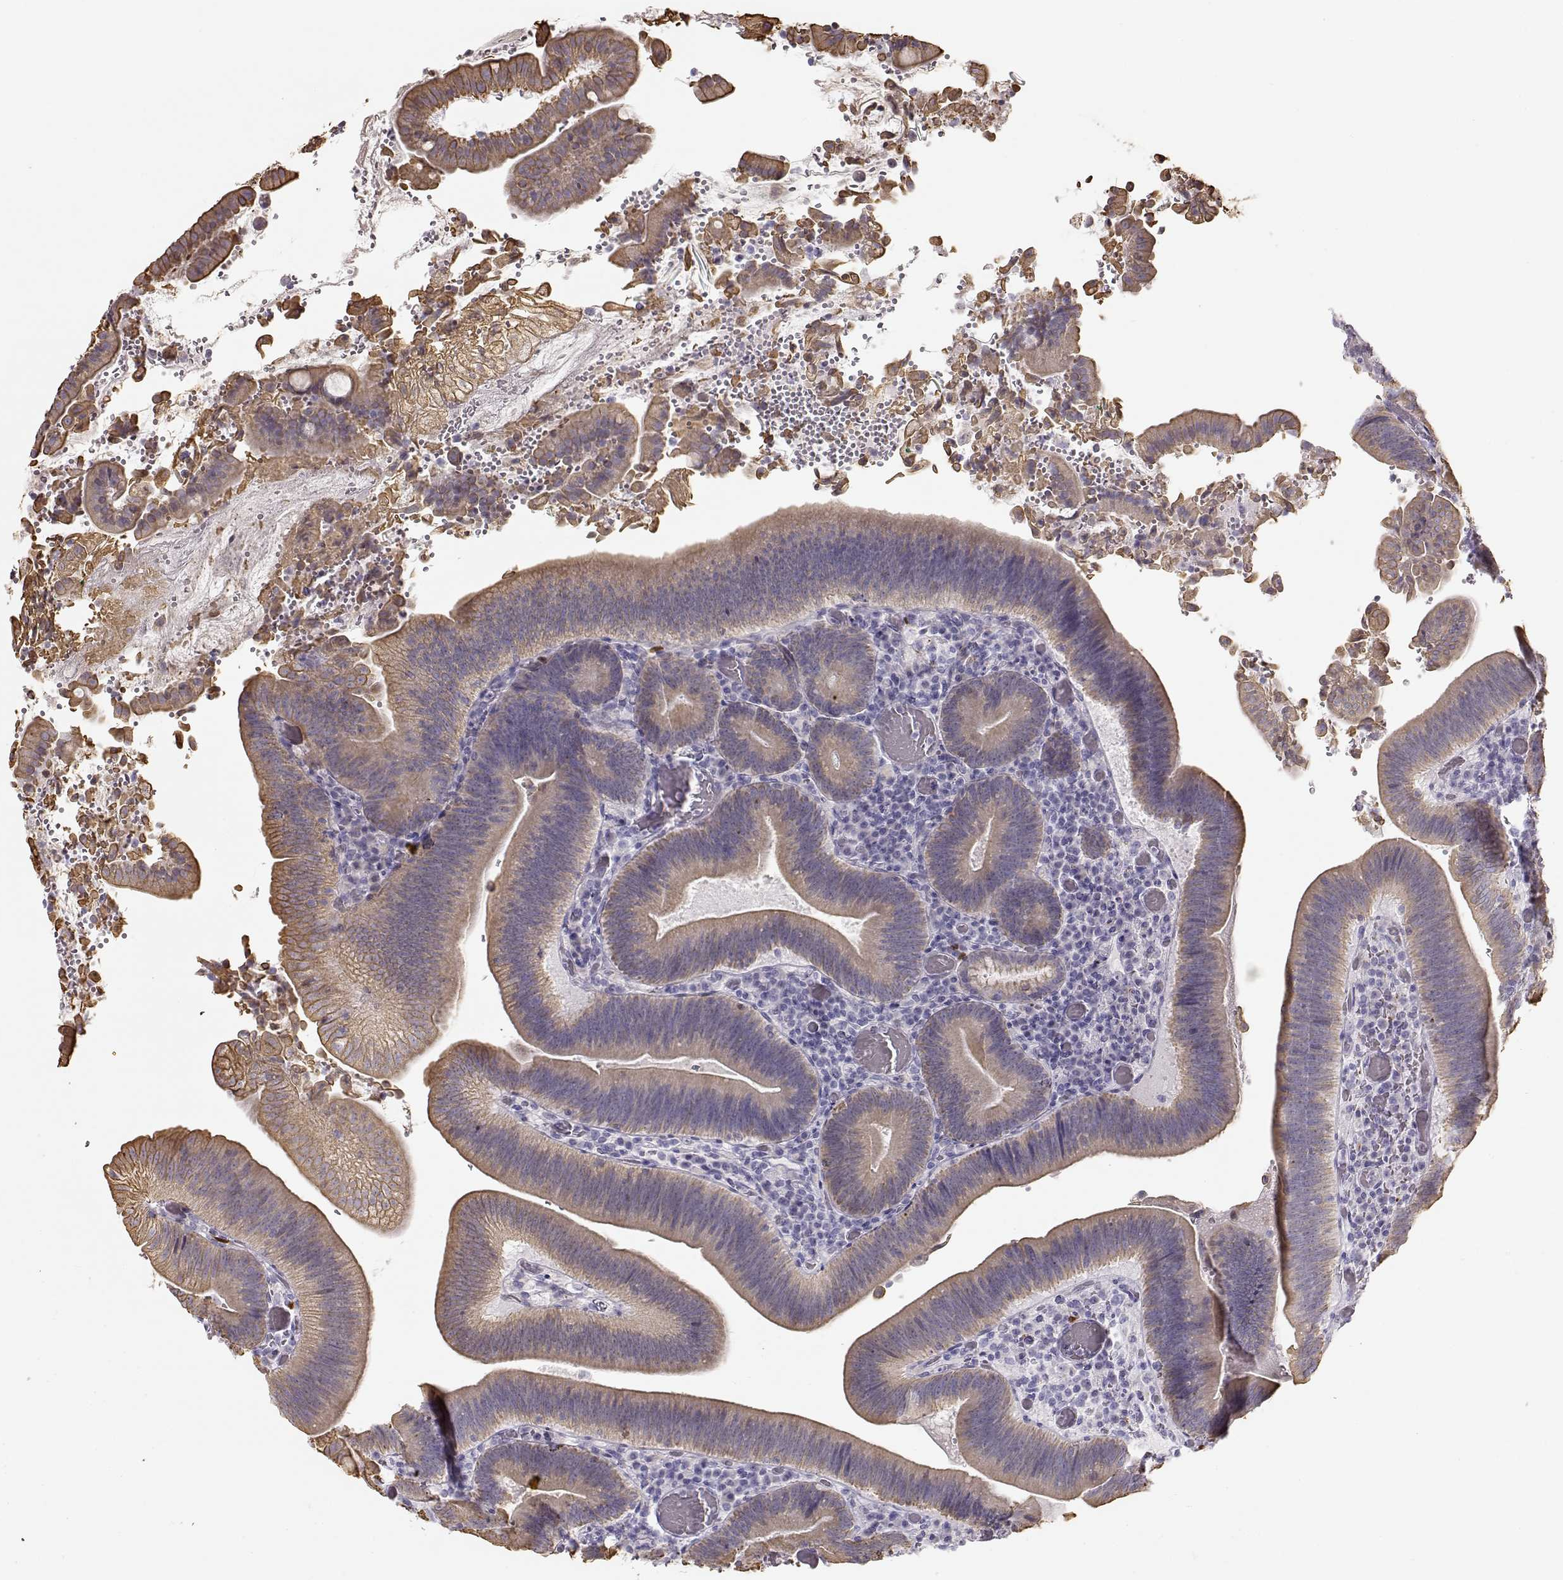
{"staining": {"intensity": "moderate", "quantity": ">75%", "location": "cytoplasmic/membranous"}, "tissue": "duodenum", "cell_type": "Glandular cells", "image_type": "normal", "snomed": [{"axis": "morphology", "description": "Normal tissue, NOS"}, {"axis": "topography", "description": "Duodenum"}], "caption": "The photomicrograph exhibits a brown stain indicating the presence of a protein in the cytoplasmic/membranous of glandular cells in duodenum.", "gene": "S100B", "patient": {"sex": "female", "age": 62}}